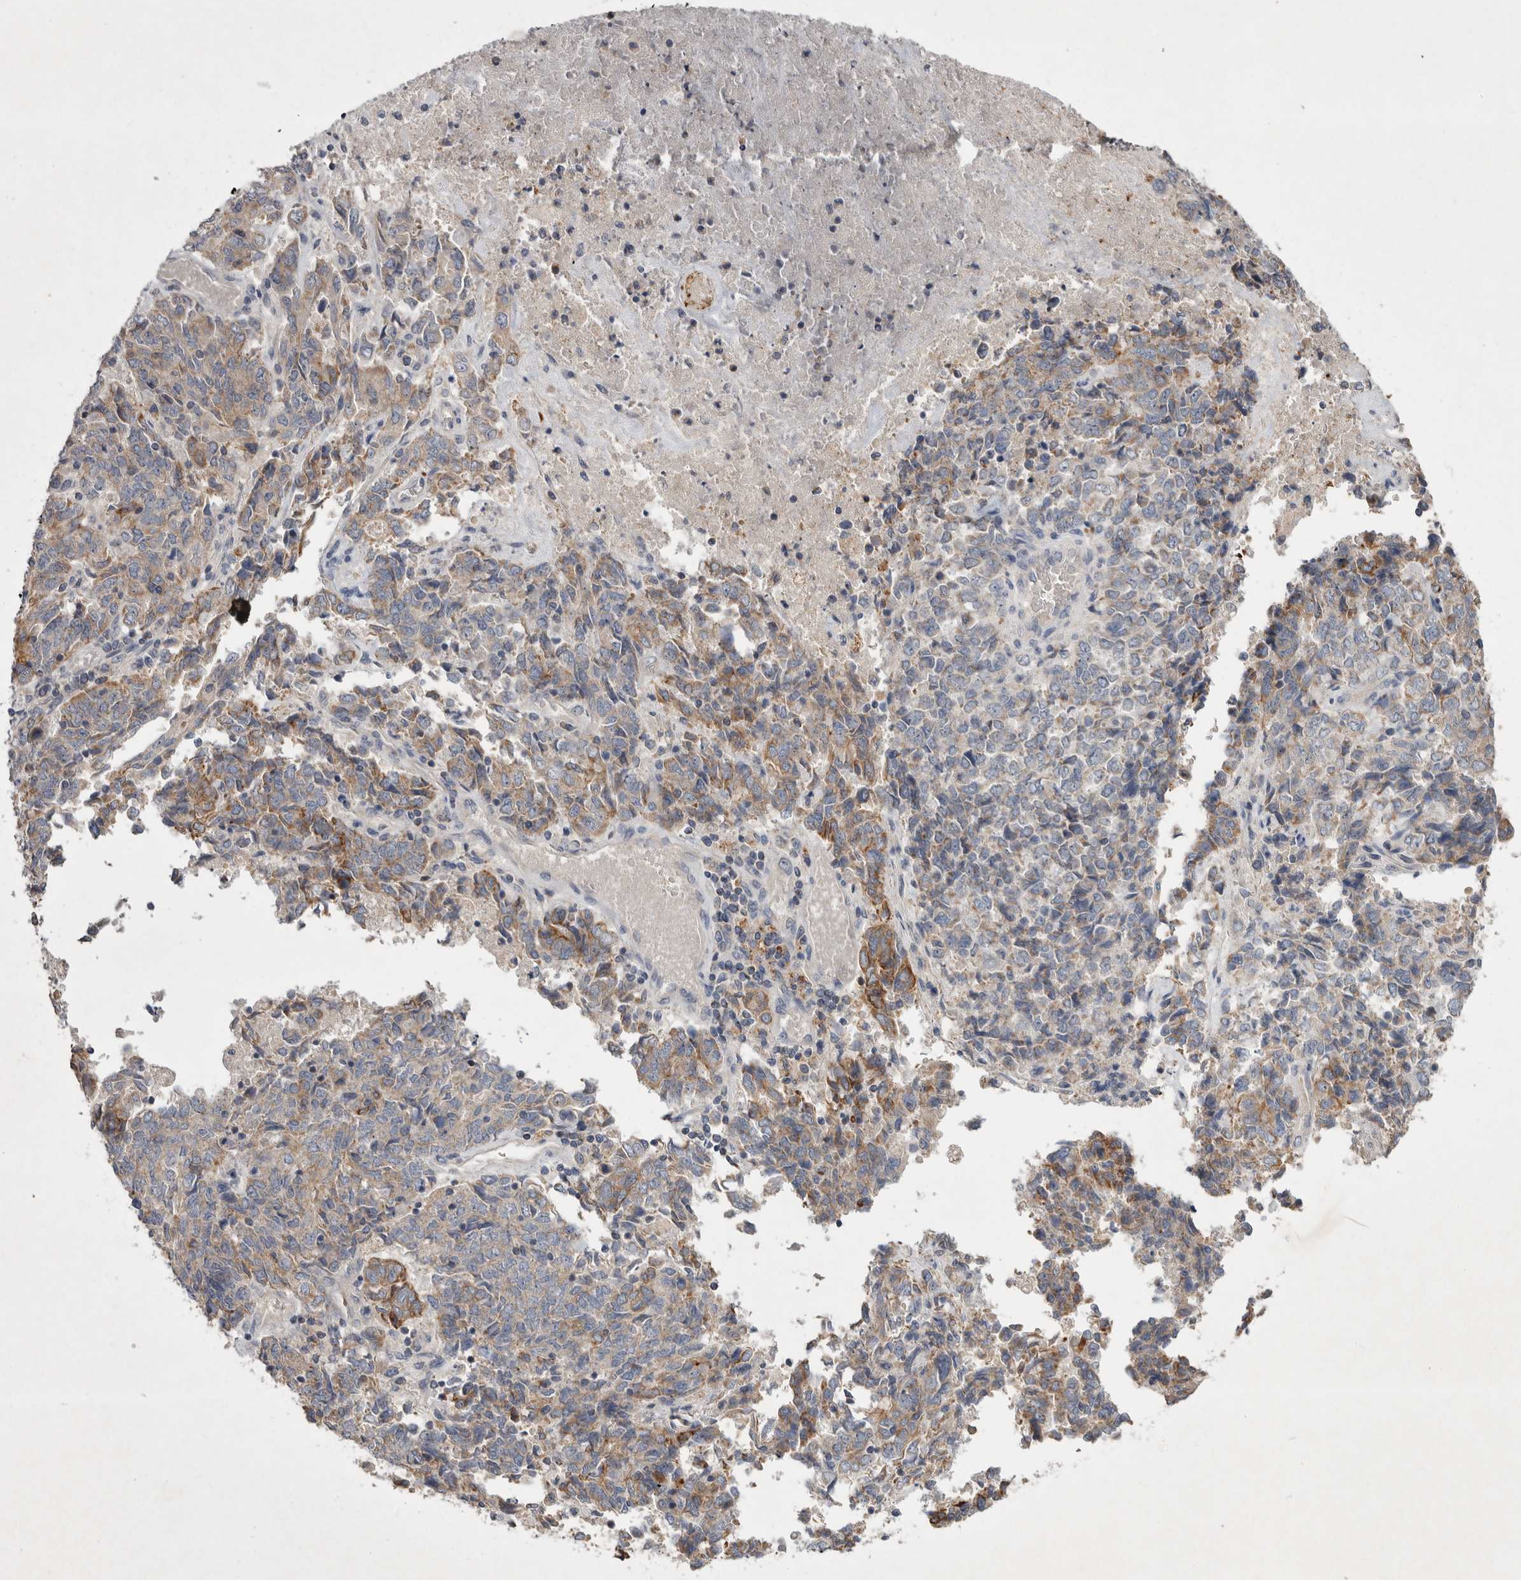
{"staining": {"intensity": "moderate", "quantity": "25%-75%", "location": "cytoplasmic/membranous"}, "tissue": "endometrial cancer", "cell_type": "Tumor cells", "image_type": "cancer", "snomed": [{"axis": "morphology", "description": "Adenocarcinoma, NOS"}, {"axis": "topography", "description": "Endometrium"}], "caption": "Brown immunohistochemical staining in endometrial cancer reveals moderate cytoplasmic/membranous expression in about 25%-75% of tumor cells. The protein of interest is stained brown, and the nuclei are stained in blue (DAB (3,3'-diaminobenzidine) IHC with brightfield microscopy, high magnification).", "gene": "TNFSF14", "patient": {"sex": "female", "age": 80}}